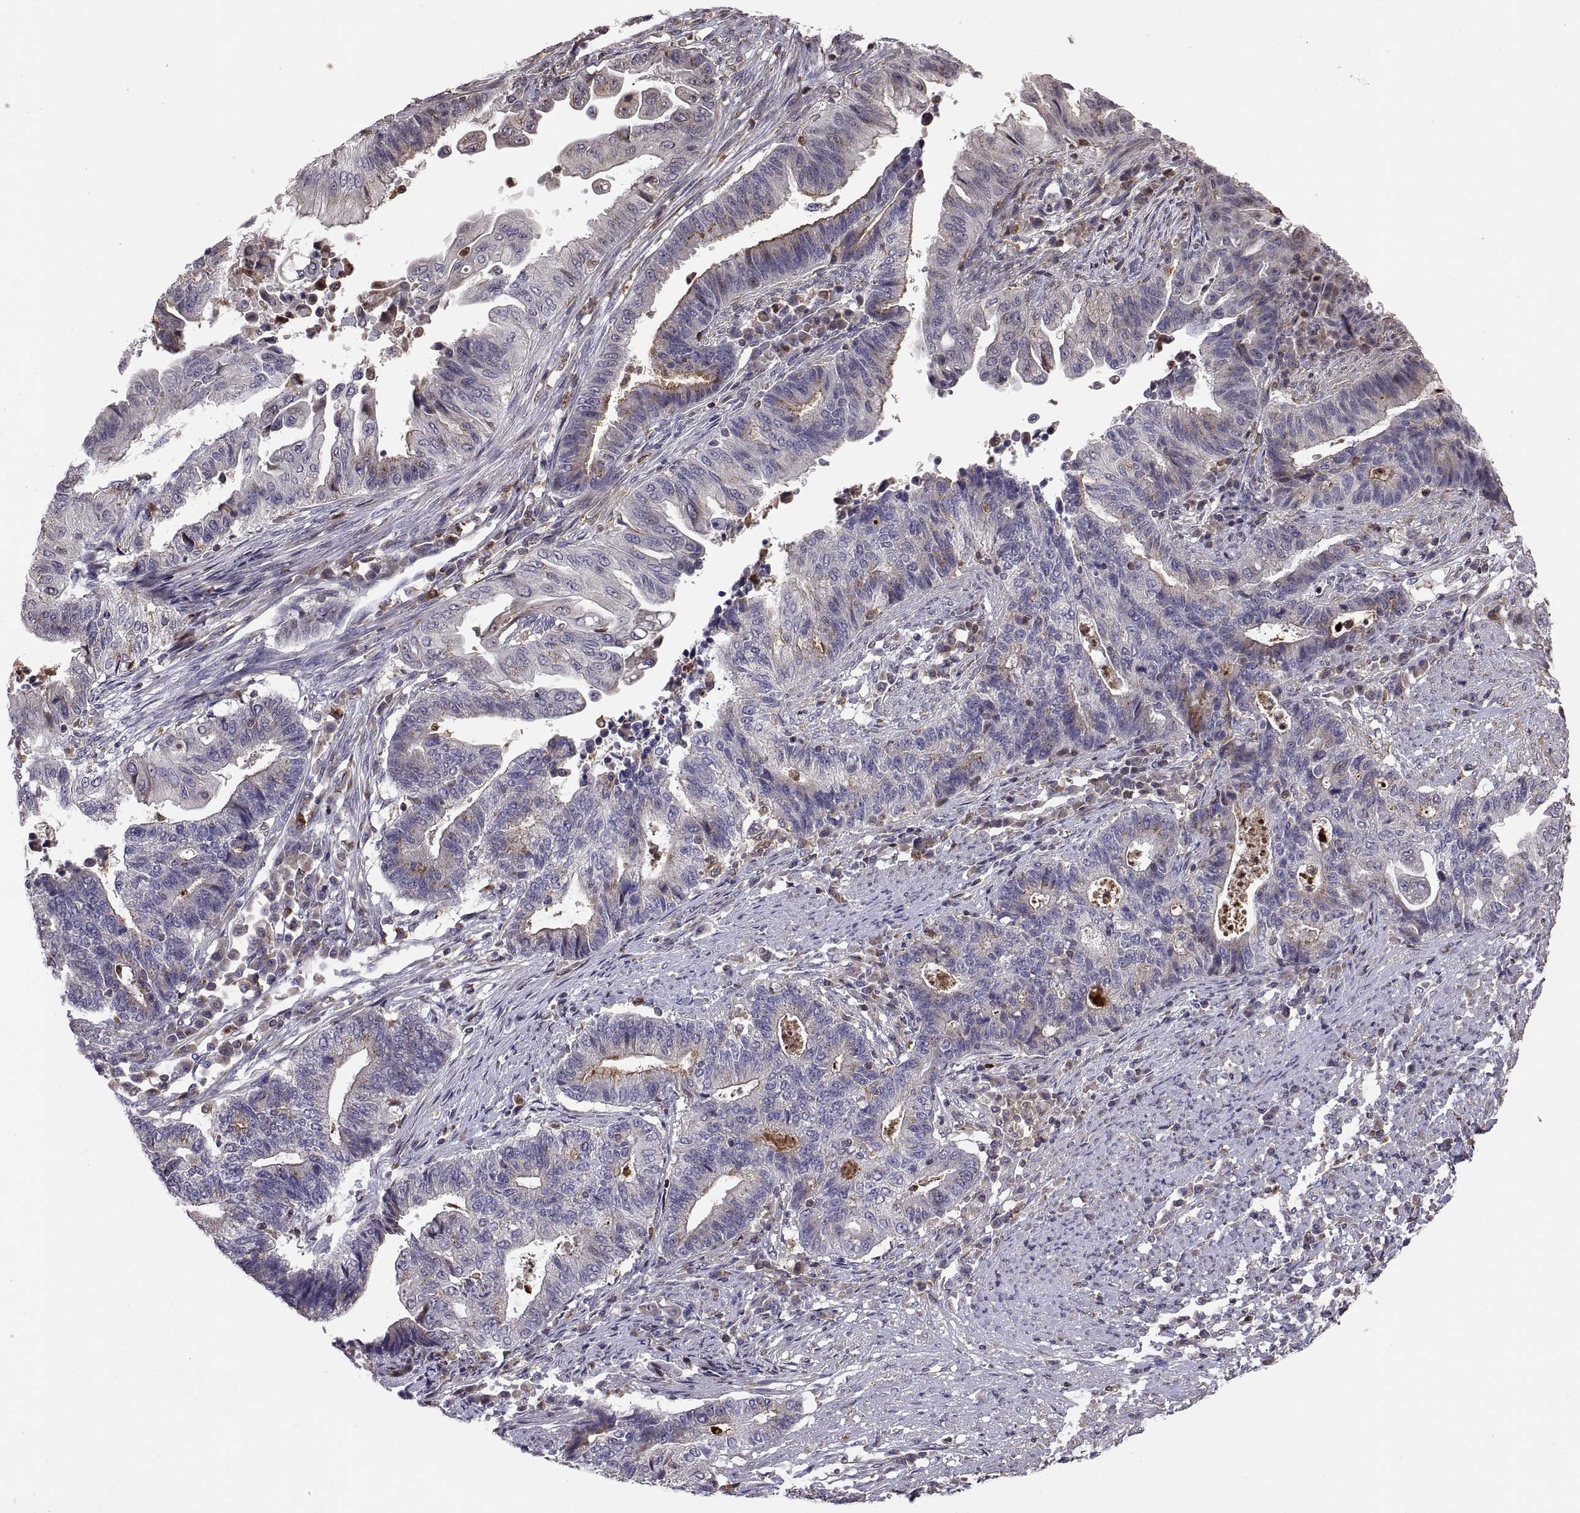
{"staining": {"intensity": "strong", "quantity": "<25%", "location": "cytoplasmic/membranous"}, "tissue": "endometrial cancer", "cell_type": "Tumor cells", "image_type": "cancer", "snomed": [{"axis": "morphology", "description": "Adenocarcinoma, NOS"}, {"axis": "topography", "description": "Uterus"}, {"axis": "topography", "description": "Endometrium"}], "caption": "Adenocarcinoma (endometrial) tissue displays strong cytoplasmic/membranous staining in about <25% of tumor cells Ihc stains the protein of interest in brown and the nuclei are stained blue.", "gene": "ACAP1", "patient": {"sex": "female", "age": 54}}